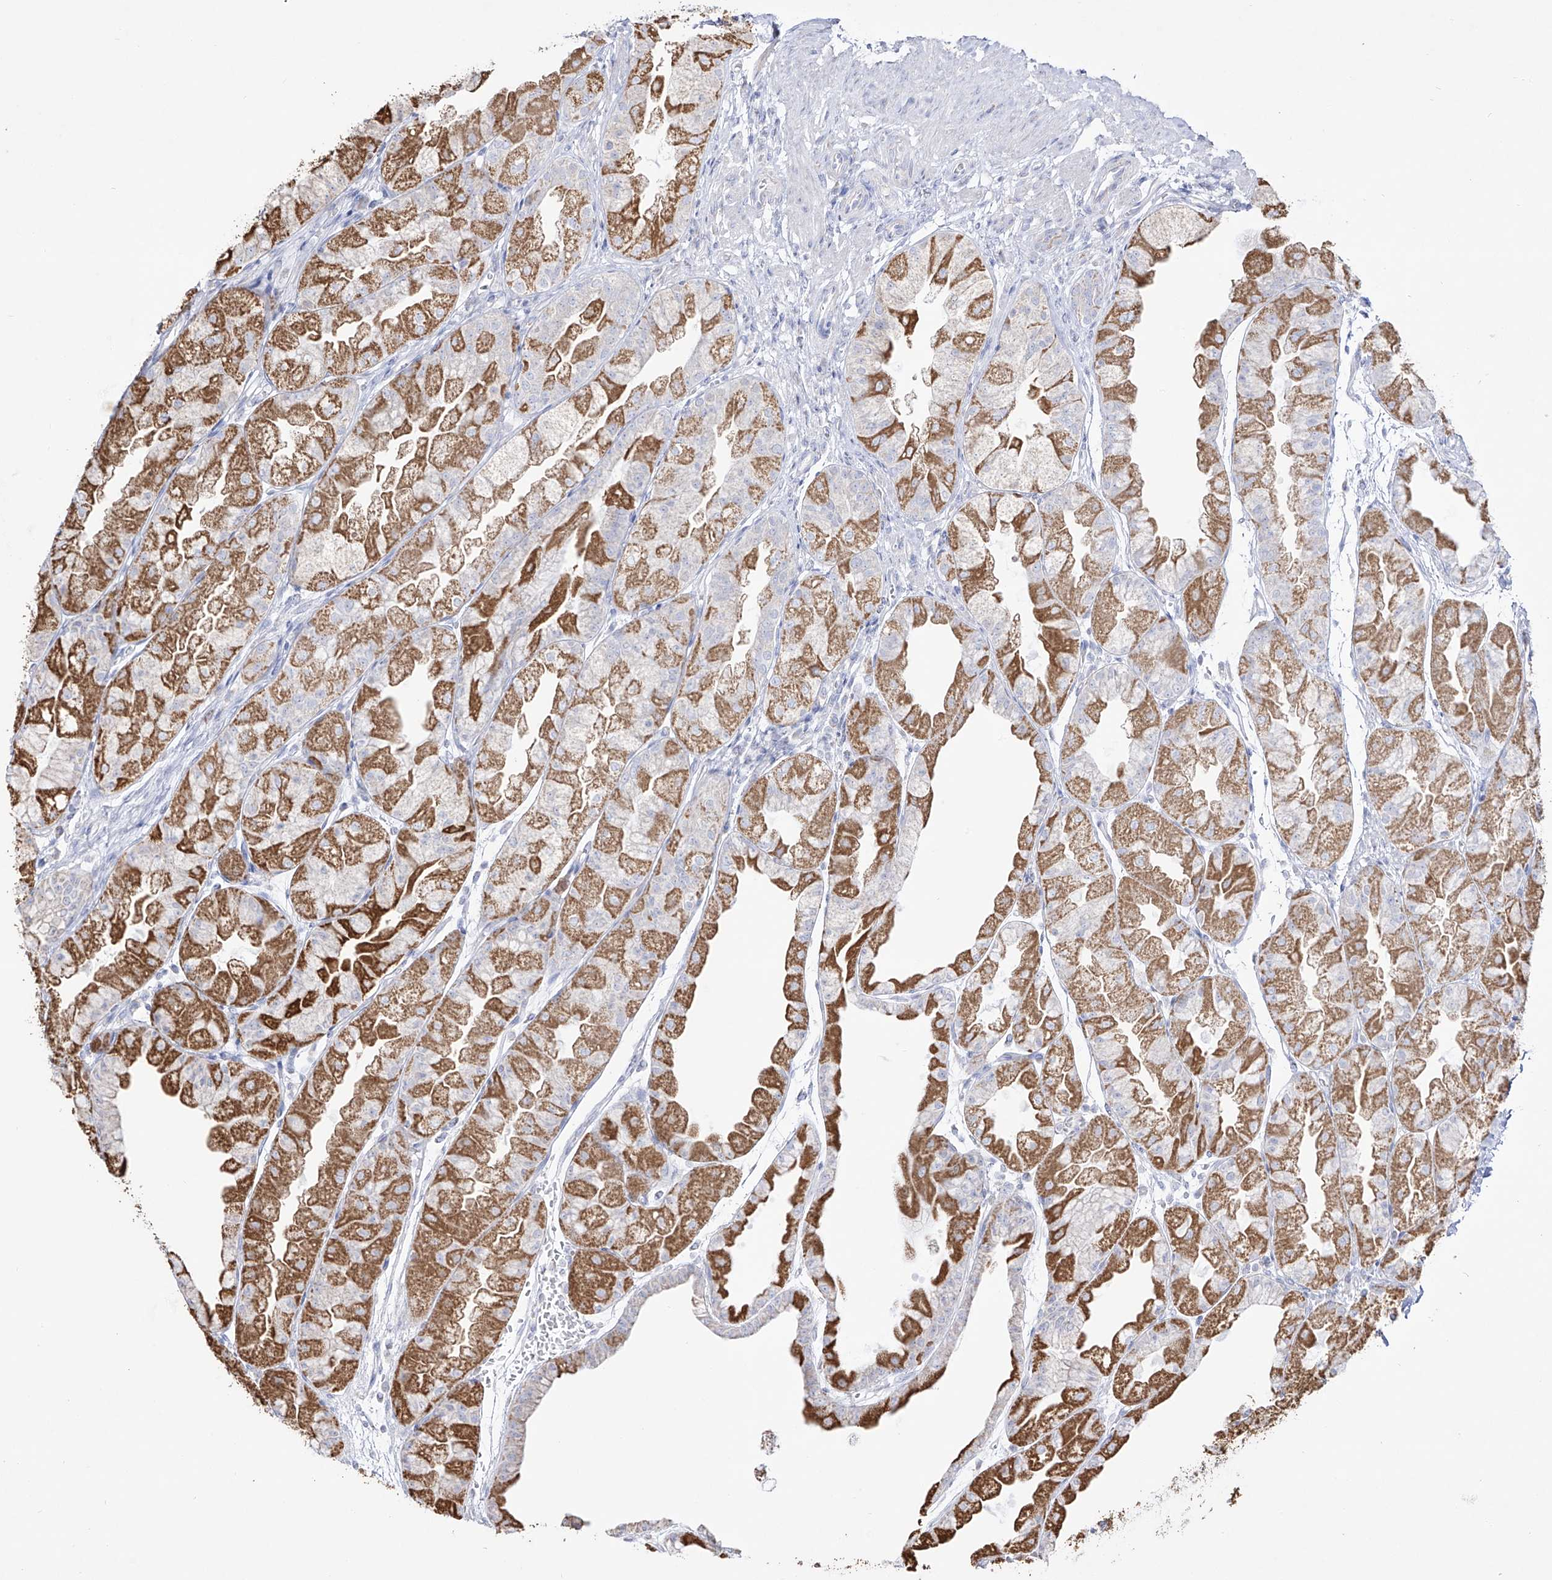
{"staining": {"intensity": "strong", "quantity": "25%-75%", "location": "cytoplasmic/membranous"}, "tissue": "stomach", "cell_type": "Glandular cells", "image_type": "normal", "snomed": [{"axis": "morphology", "description": "Normal tissue, NOS"}, {"axis": "topography", "description": "Stomach, upper"}], "caption": "Glandular cells display strong cytoplasmic/membranous expression in about 25%-75% of cells in unremarkable stomach.", "gene": "RCHY1", "patient": {"sex": "male", "age": 47}}